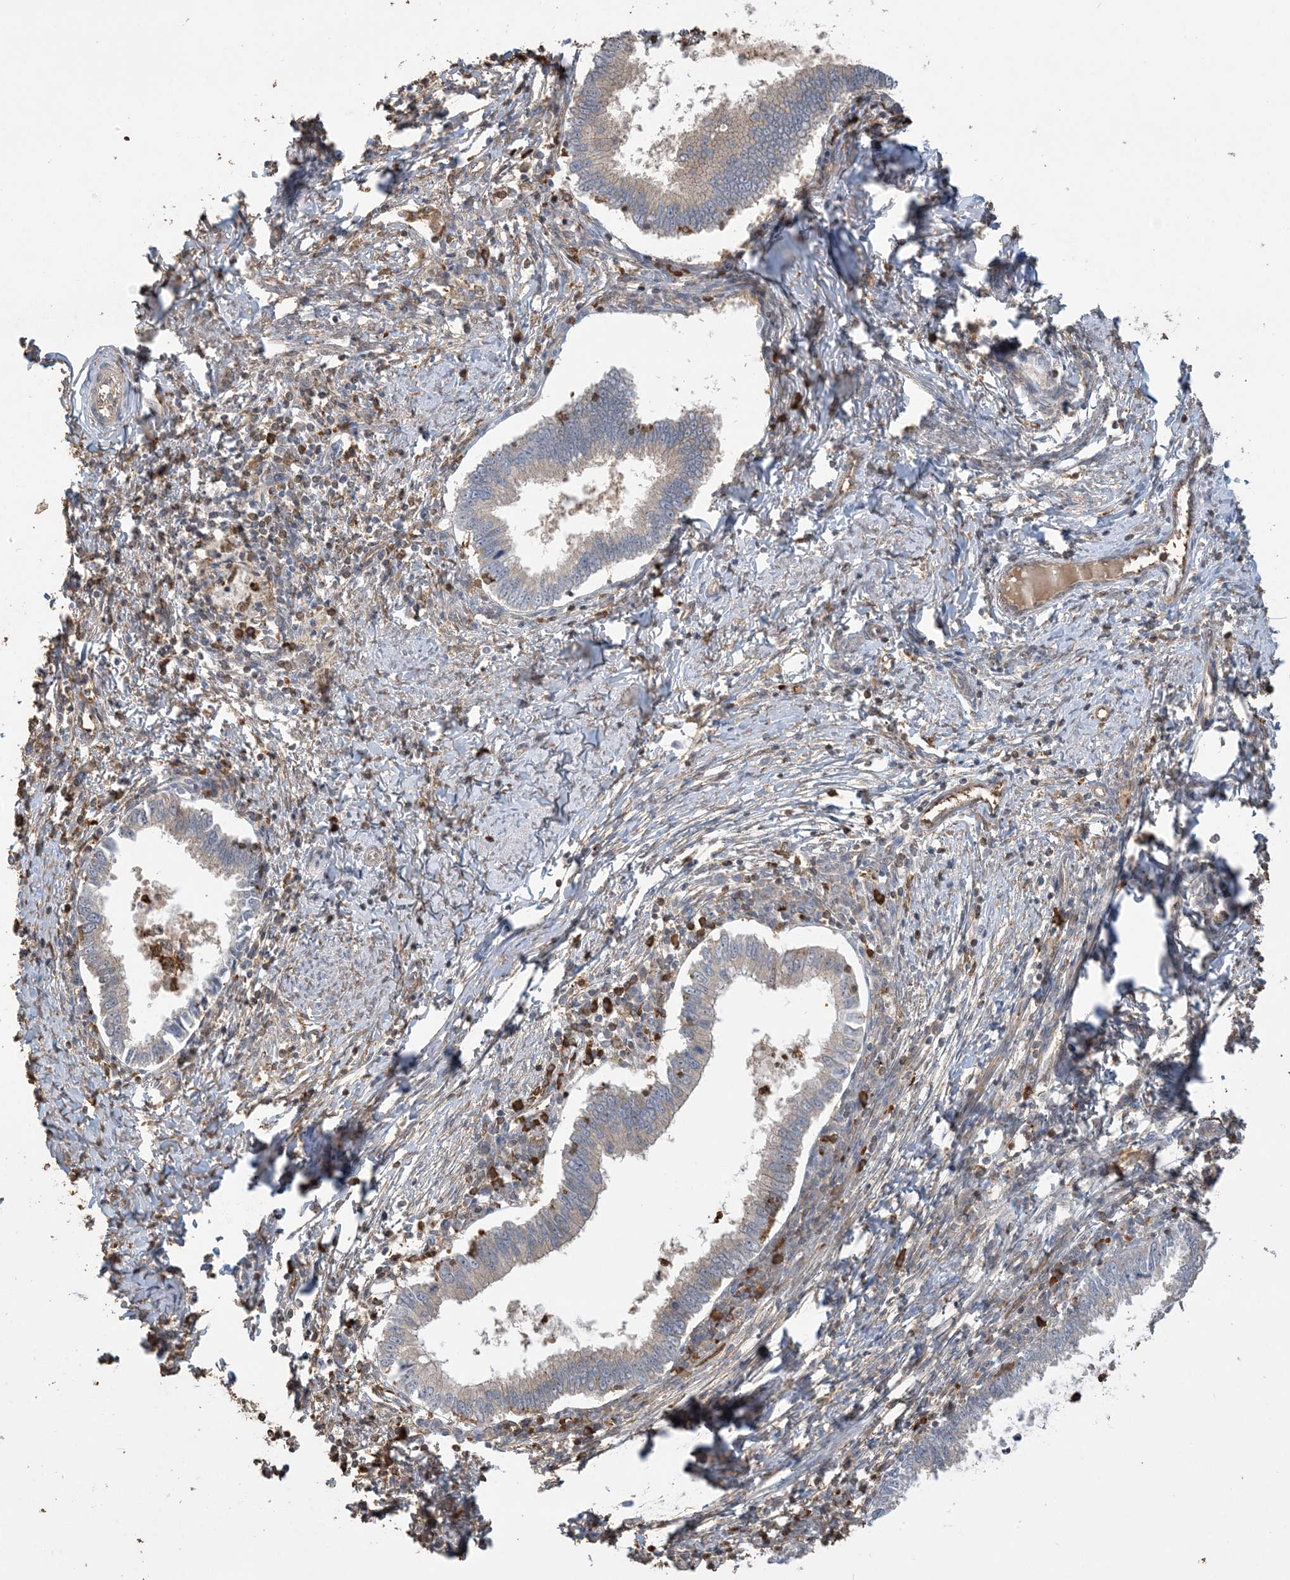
{"staining": {"intensity": "weak", "quantity": "<25%", "location": "cytoplasmic/membranous"}, "tissue": "cervical cancer", "cell_type": "Tumor cells", "image_type": "cancer", "snomed": [{"axis": "morphology", "description": "Adenocarcinoma, NOS"}, {"axis": "topography", "description": "Cervix"}], "caption": "This is a micrograph of immunohistochemistry staining of cervical adenocarcinoma, which shows no expression in tumor cells.", "gene": "TMSB4X", "patient": {"sex": "female", "age": 36}}